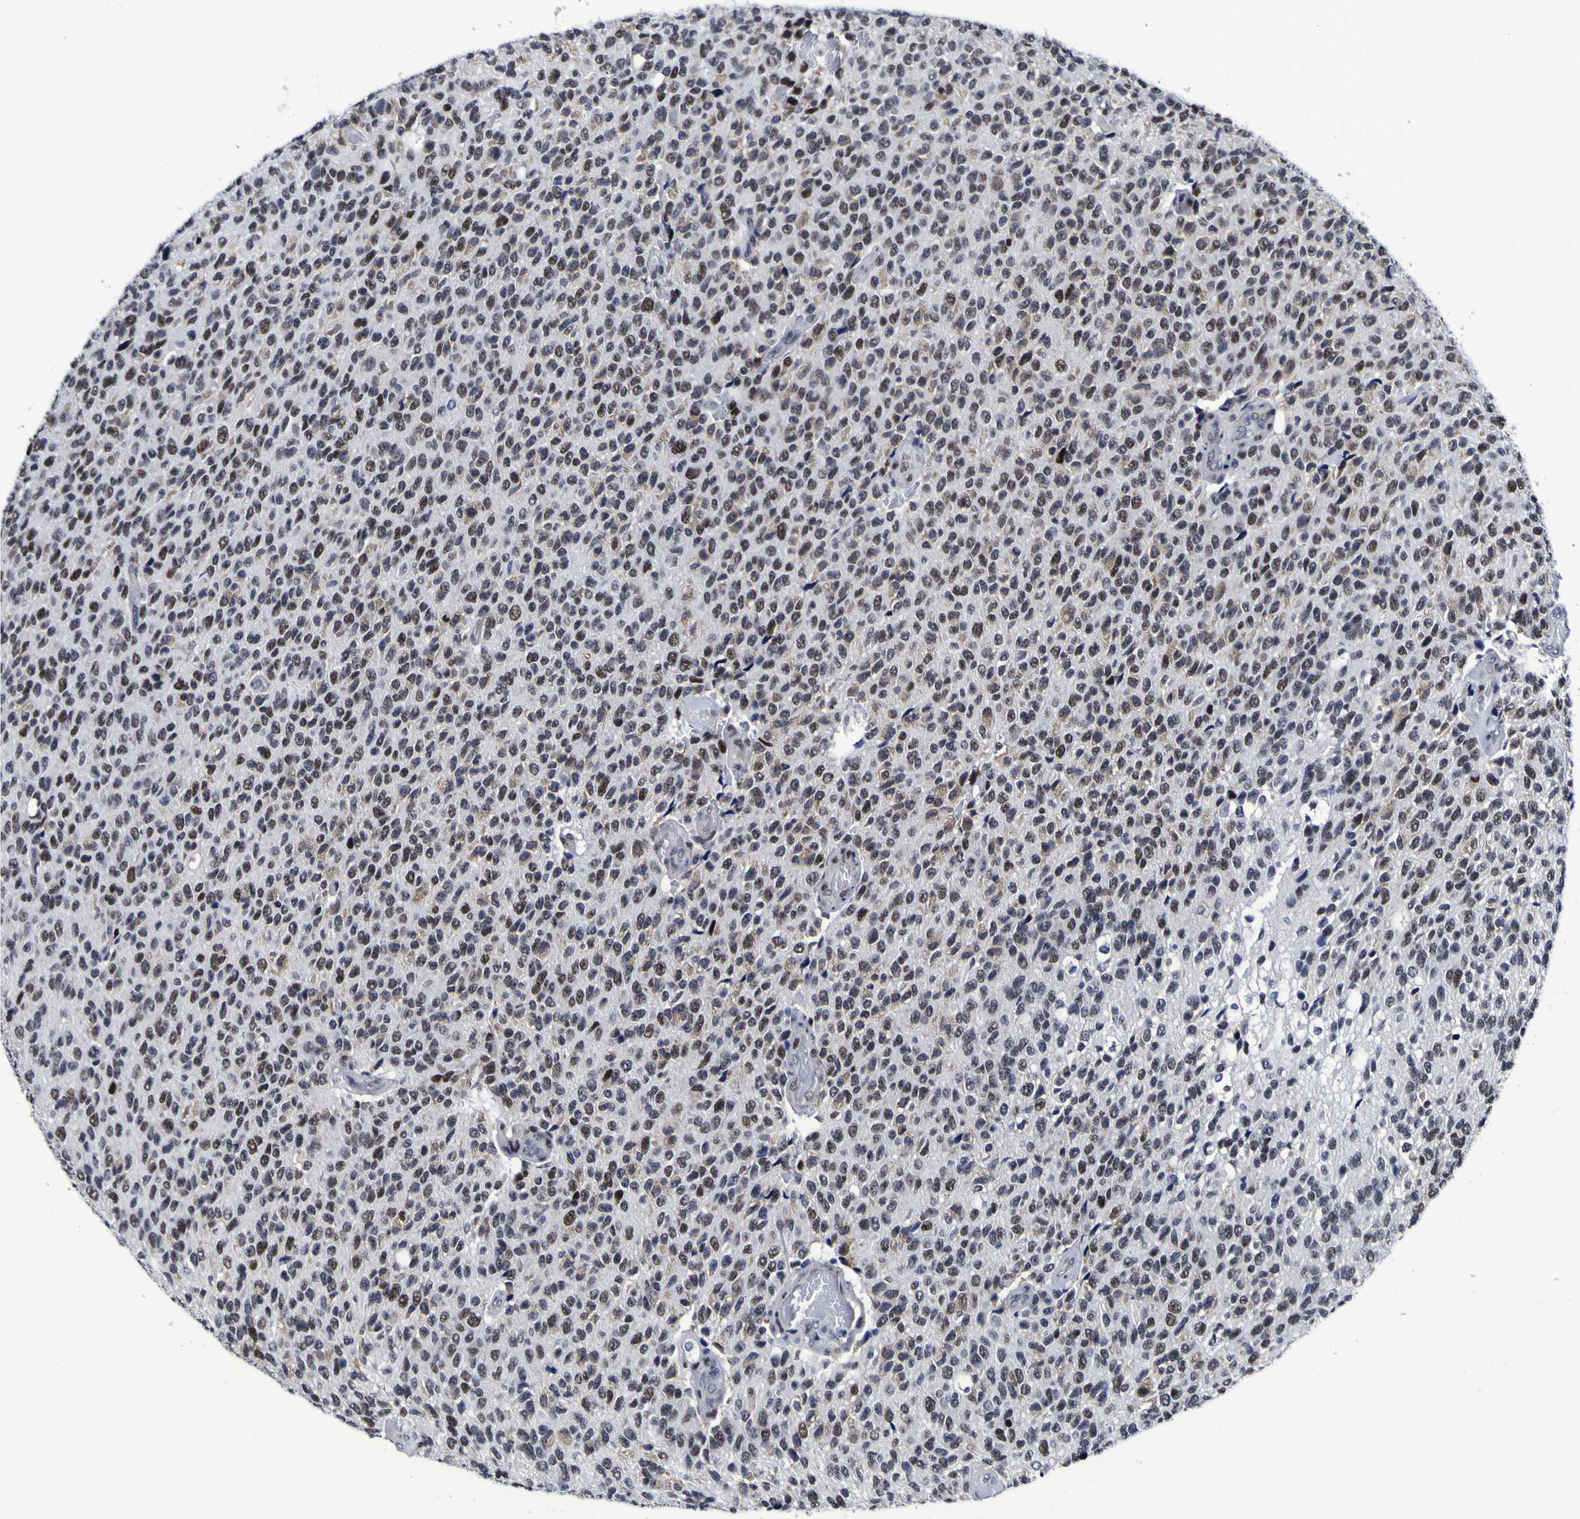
{"staining": {"intensity": "strong", "quantity": ">75%", "location": "nuclear"}, "tissue": "glioma", "cell_type": "Tumor cells", "image_type": "cancer", "snomed": [{"axis": "morphology", "description": "Glioma, malignant, High grade"}, {"axis": "topography", "description": "pancreas cauda"}], "caption": "Brown immunohistochemical staining in human high-grade glioma (malignant) demonstrates strong nuclear positivity in approximately >75% of tumor cells.", "gene": "MBD3", "patient": {"sex": "male", "age": 60}}